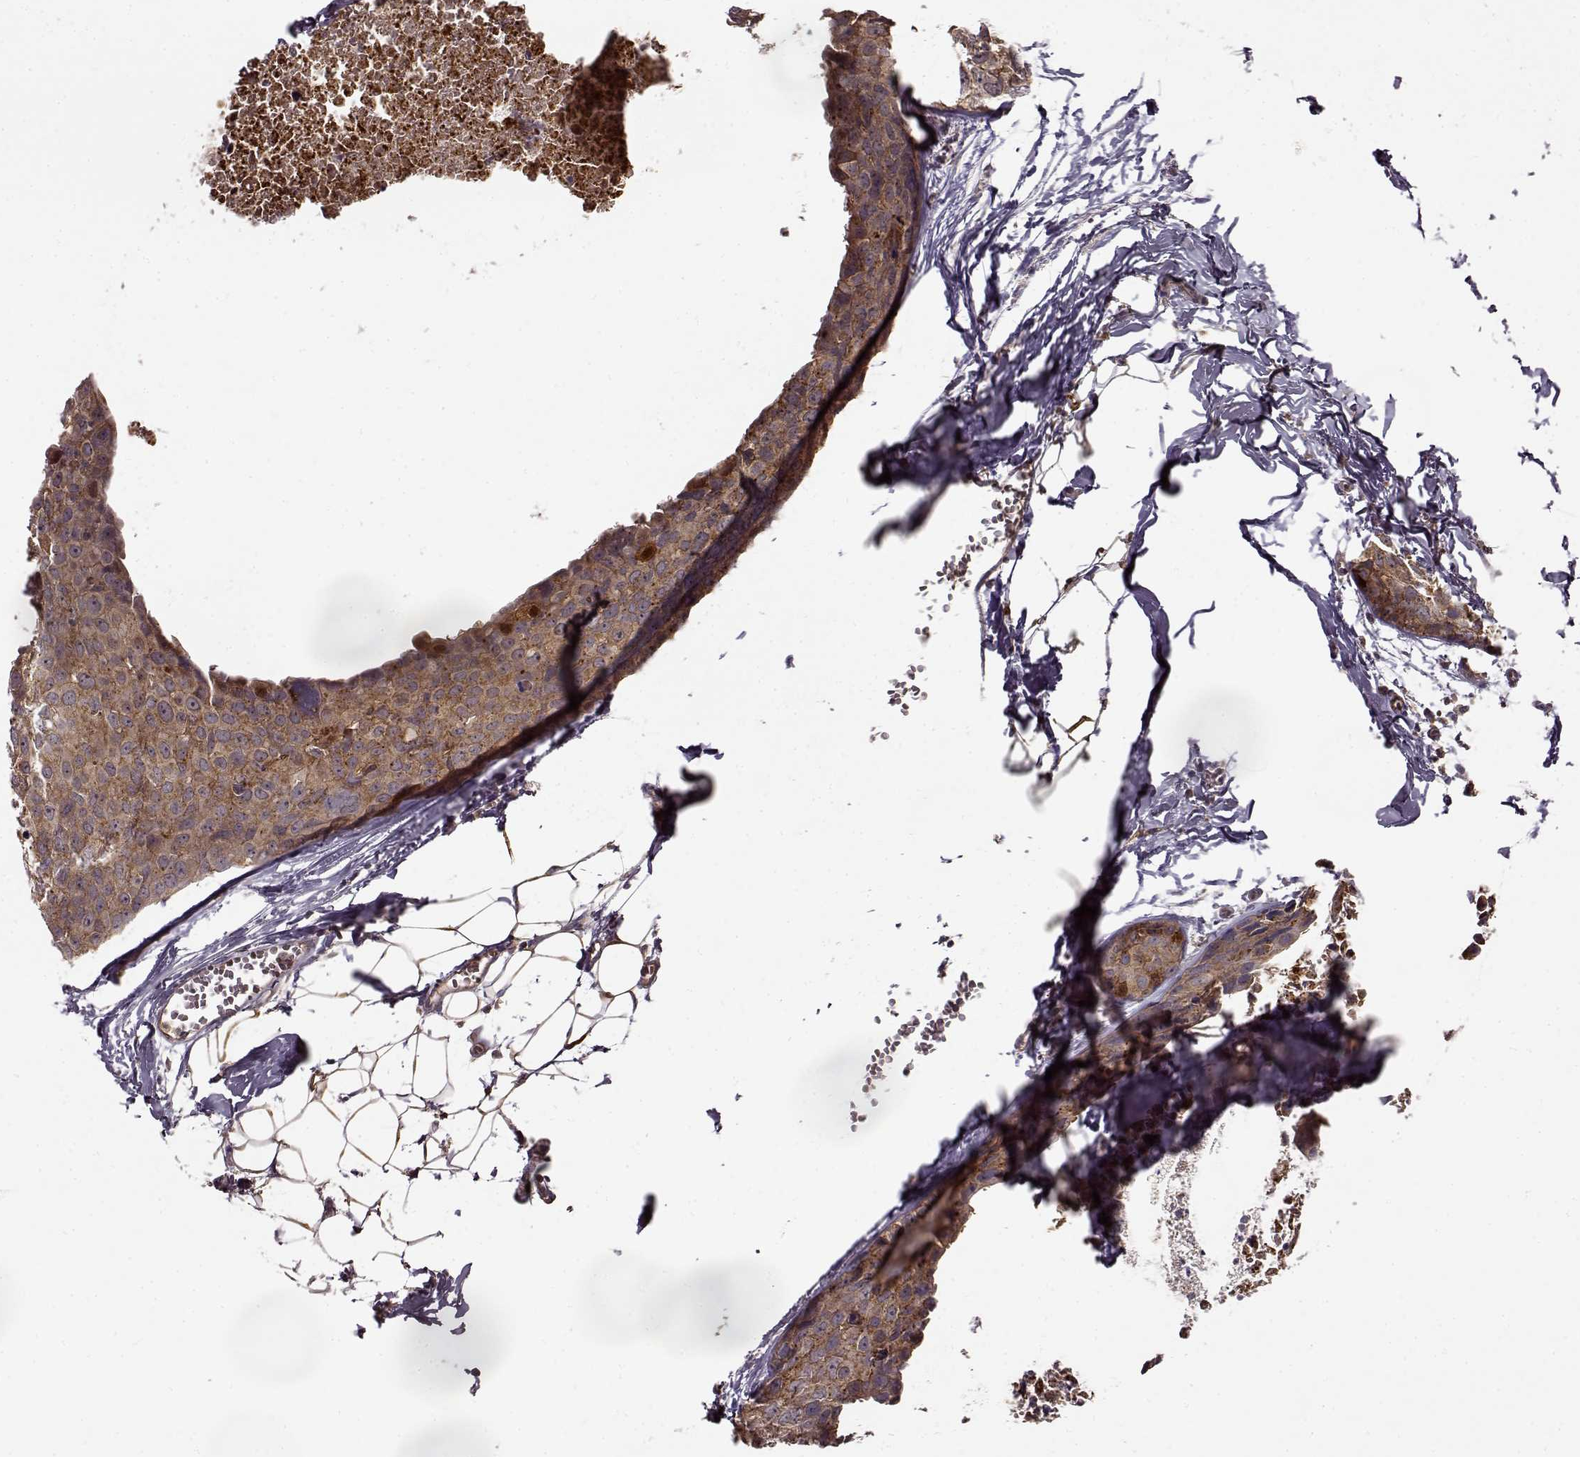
{"staining": {"intensity": "moderate", "quantity": ">75%", "location": "cytoplasmic/membranous"}, "tissue": "breast cancer", "cell_type": "Tumor cells", "image_type": "cancer", "snomed": [{"axis": "morphology", "description": "Duct carcinoma"}, {"axis": "topography", "description": "Breast"}], "caption": "Protein expression analysis of breast cancer (infiltrating ductal carcinoma) demonstrates moderate cytoplasmic/membranous positivity in approximately >75% of tumor cells.", "gene": "IFRD2", "patient": {"sex": "female", "age": 38}}